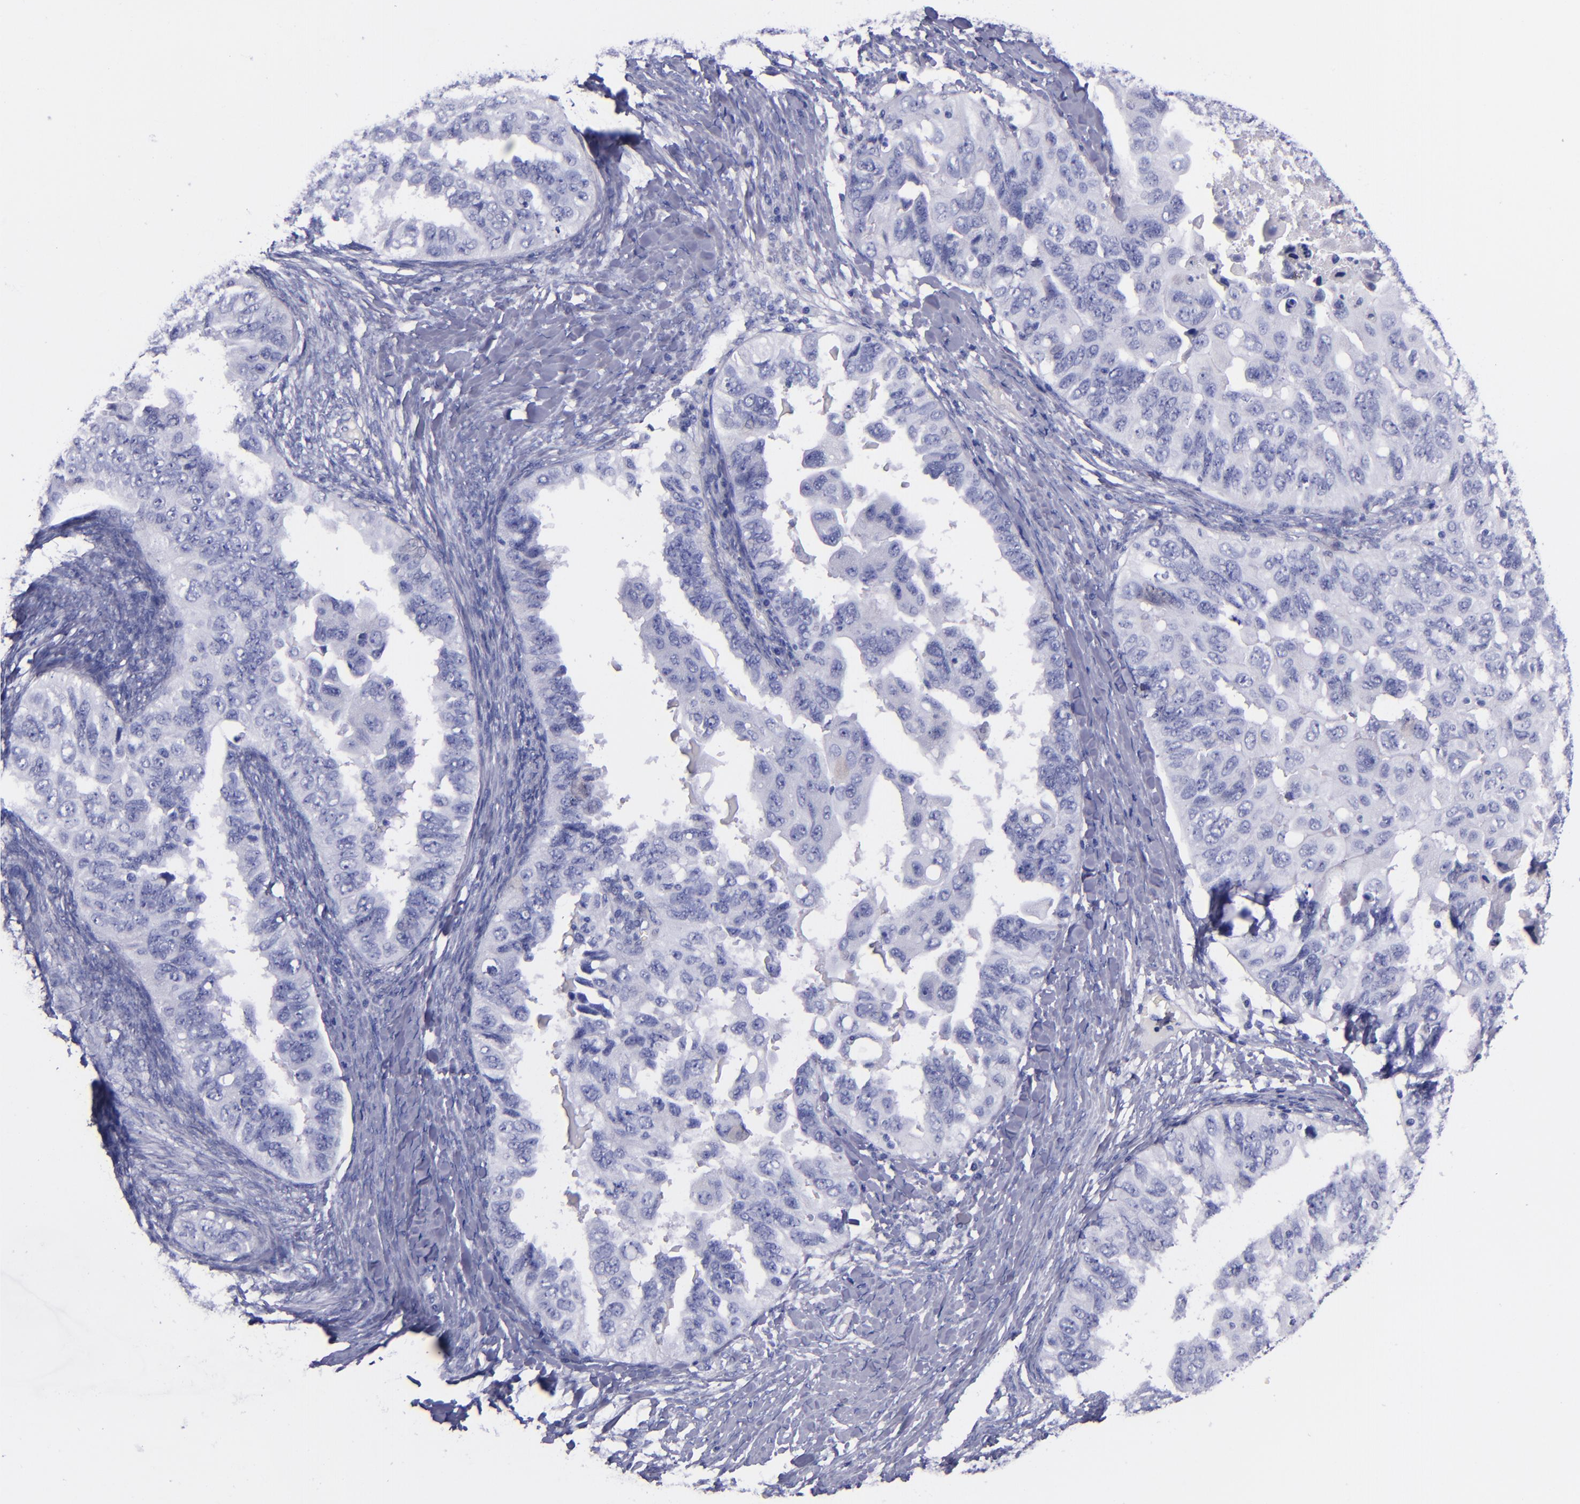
{"staining": {"intensity": "negative", "quantity": "none", "location": "none"}, "tissue": "ovarian cancer", "cell_type": "Tumor cells", "image_type": "cancer", "snomed": [{"axis": "morphology", "description": "Cystadenocarcinoma, serous, NOS"}, {"axis": "topography", "description": "Ovary"}], "caption": "Tumor cells show no significant positivity in ovarian serous cystadenocarcinoma.", "gene": "SV2A", "patient": {"sex": "female", "age": 82}}